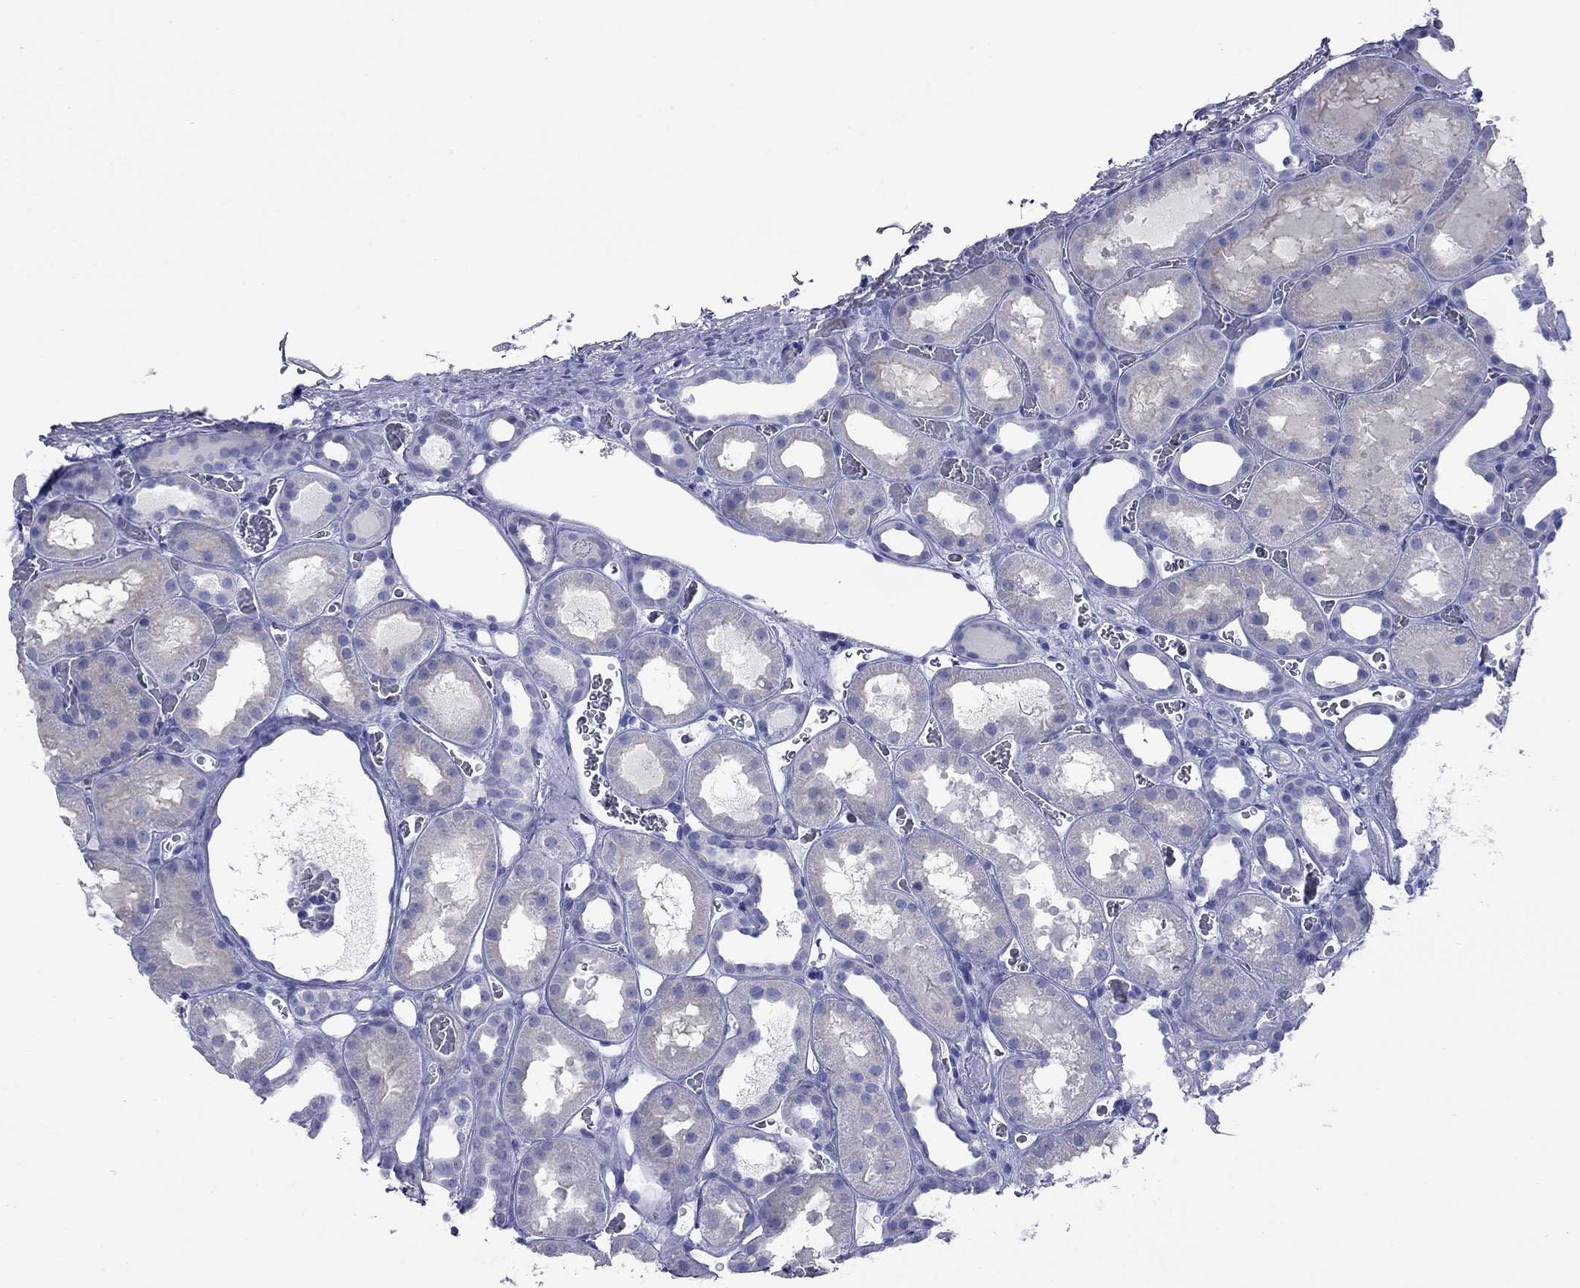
{"staining": {"intensity": "negative", "quantity": "none", "location": "none"}, "tissue": "kidney", "cell_type": "Cells in glomeruli", "image_type": "normal", "snomed": [{"axis": "morphology", "description": "Normal tissue, NOS"}, {"axis": "topography", "description": "Kidney"}], "caption": "The photomicrograph displays no staining of cells in glomeruli in normal kidney.", "gene": "ACTL7B", "patient": {"sex": "female", "age": 41}}